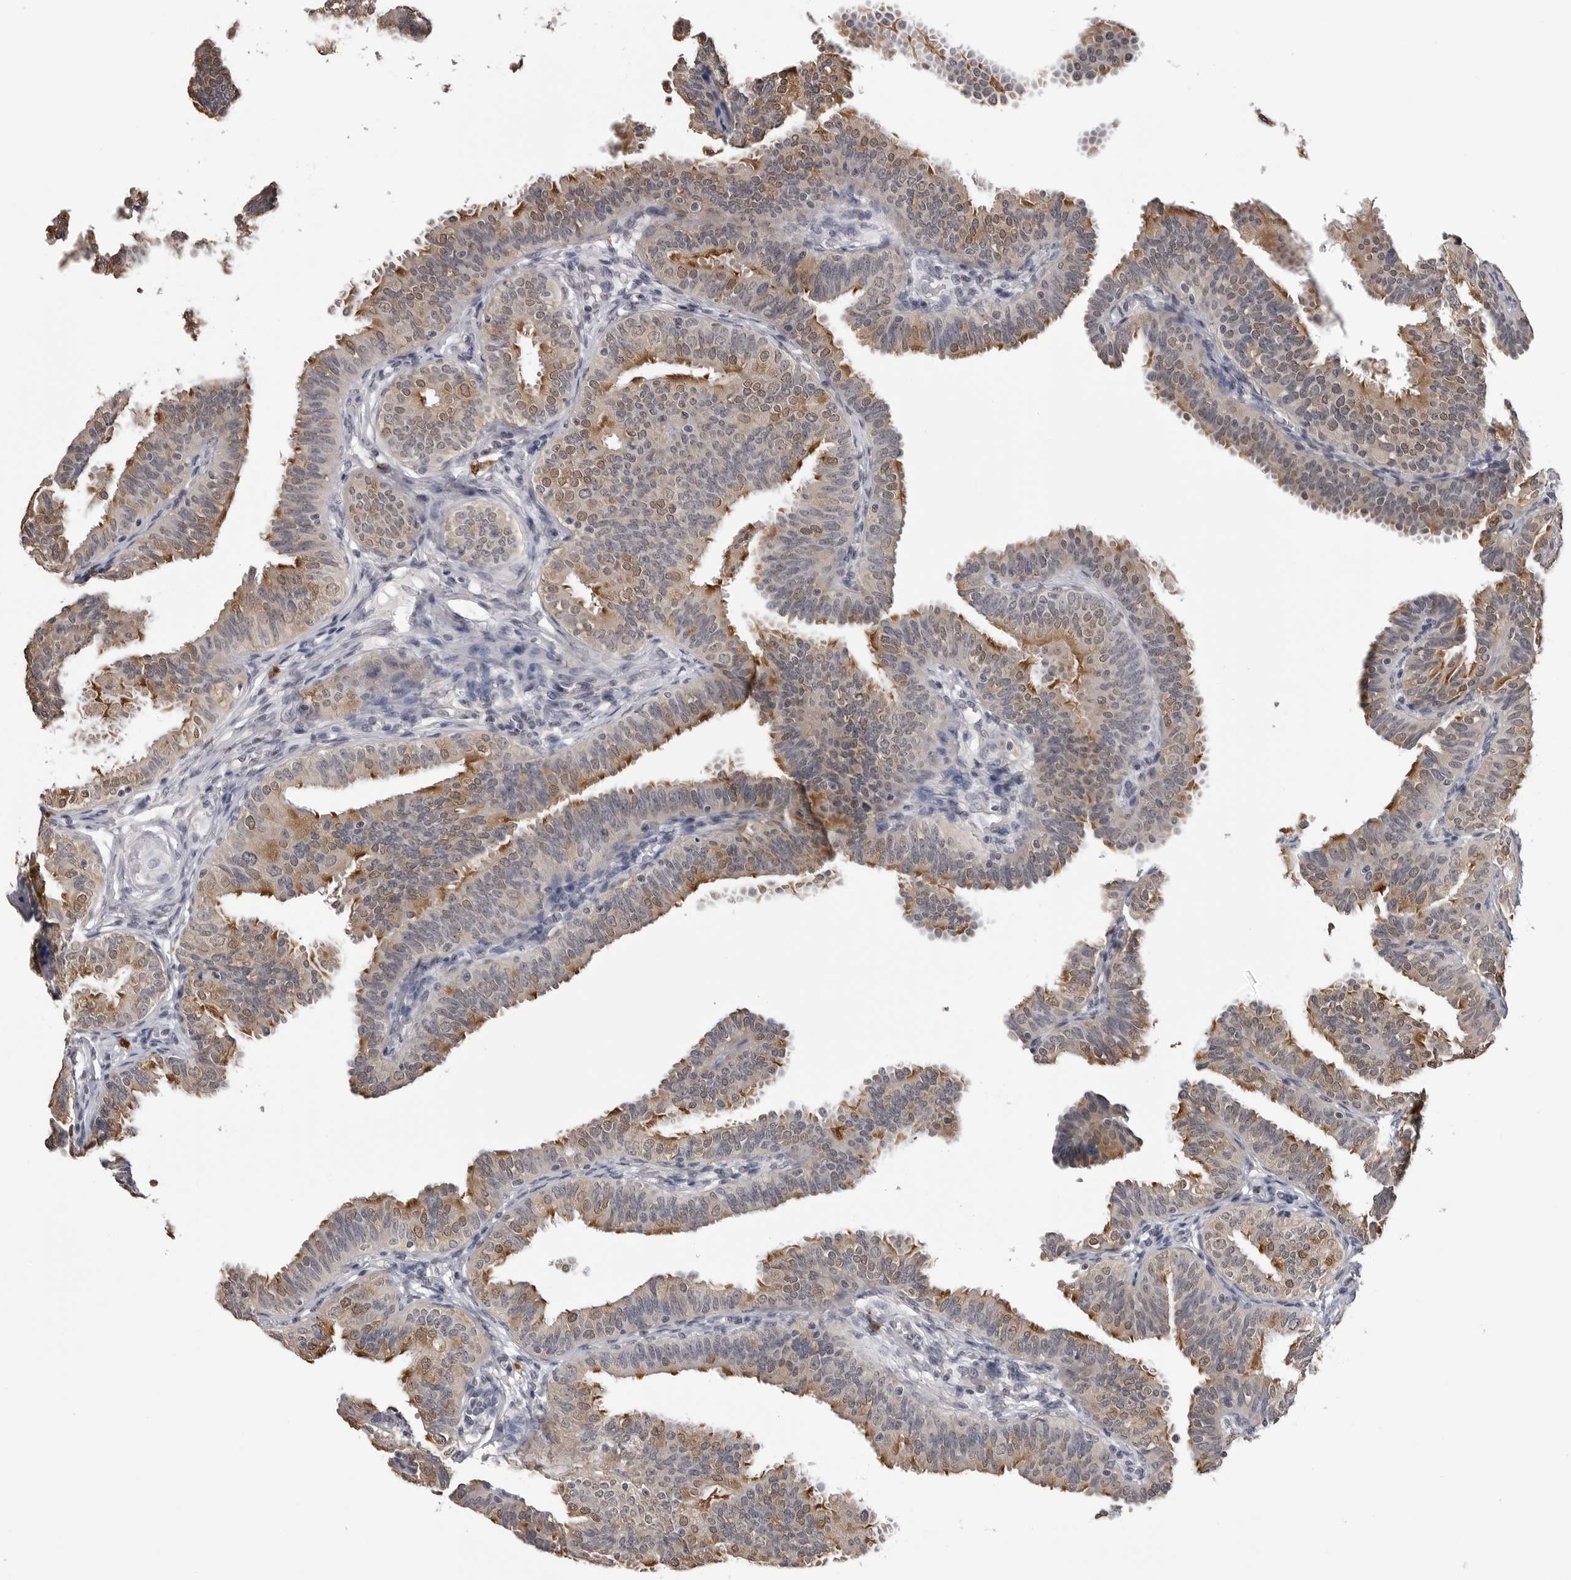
{"staining": {"intensity": "moderate", "quantity": ">75%", "location": "cytoplasmic/membranous,nuclear"}, "tissue": "fallopian tube", "cell_type": "Glandular cells", "image_type": "normal", "snomed": [{"axis": "morphology", "description": "Normal tissue, NOS"}, {"axis": "topography", "description": "Fallopian tube"}], "caption": "Glandular cells exhibit medium levels of moderate cytoplasmic/membranous,nuclear positivity in approximately >75% of cells in benign human fallopian tube.", "gene": "CDK20", "patient": {"sex": "female", "age": 35}}